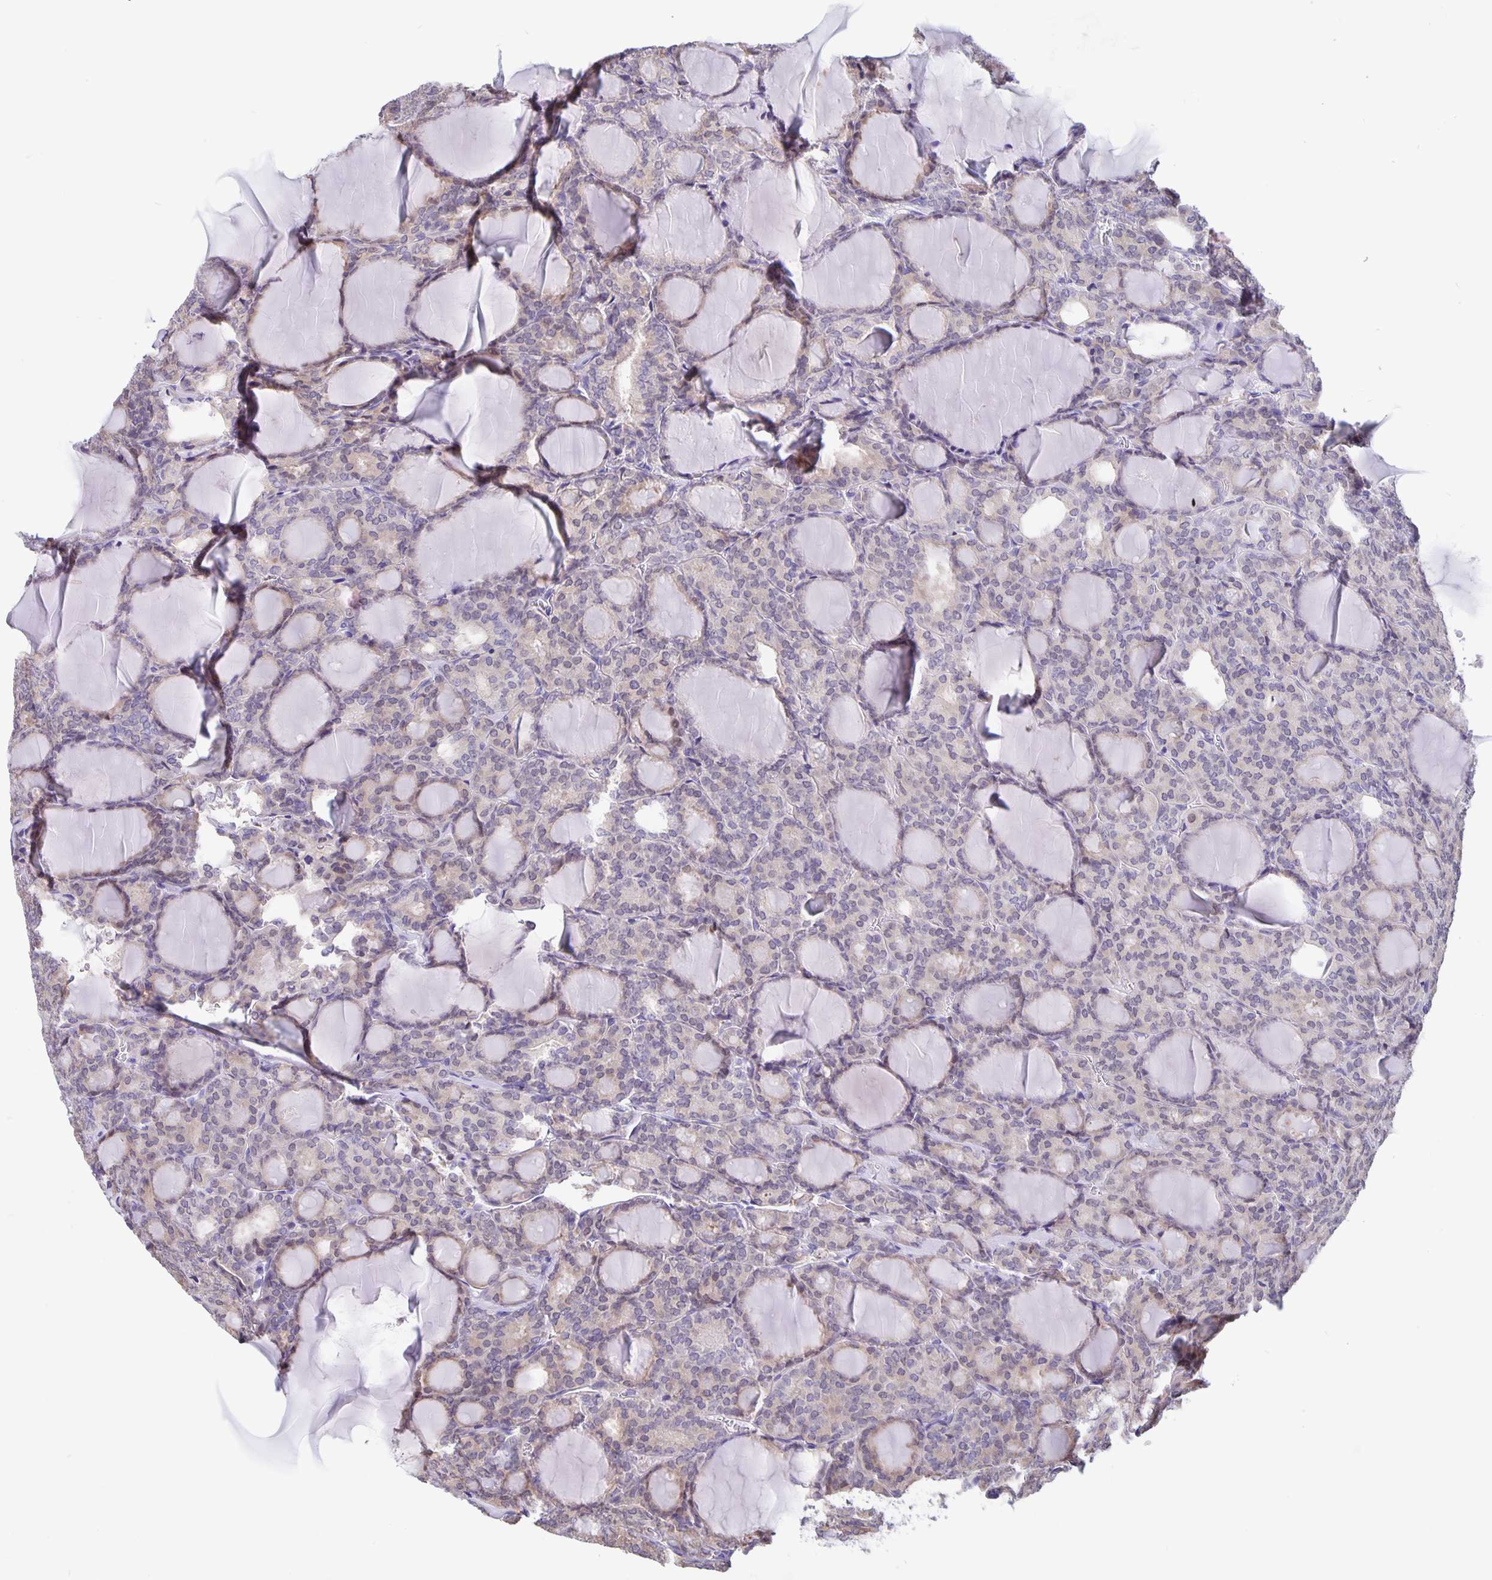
{"staining": {"intensity": "negative", "quantity": "none", "location": "none"}, "tissue": "thyroid cancer", "cell_type": "Tumor cells", "image_type": "cancer", "snomed": [{"axis": "morphology", "description": "Follicular adenoma carcinoma, NOS"}, {"axis": "topography", "description": "Thyroid gland"}], "caption": "High power microscopy photomicrograph of an immunohistochemistry image of thyroid cancer (follicular adenoma carcinoma), revealing no significant staining in tumor cells.", "gene": "ERMN", "patient": {"sex": "male", "age": 74}}